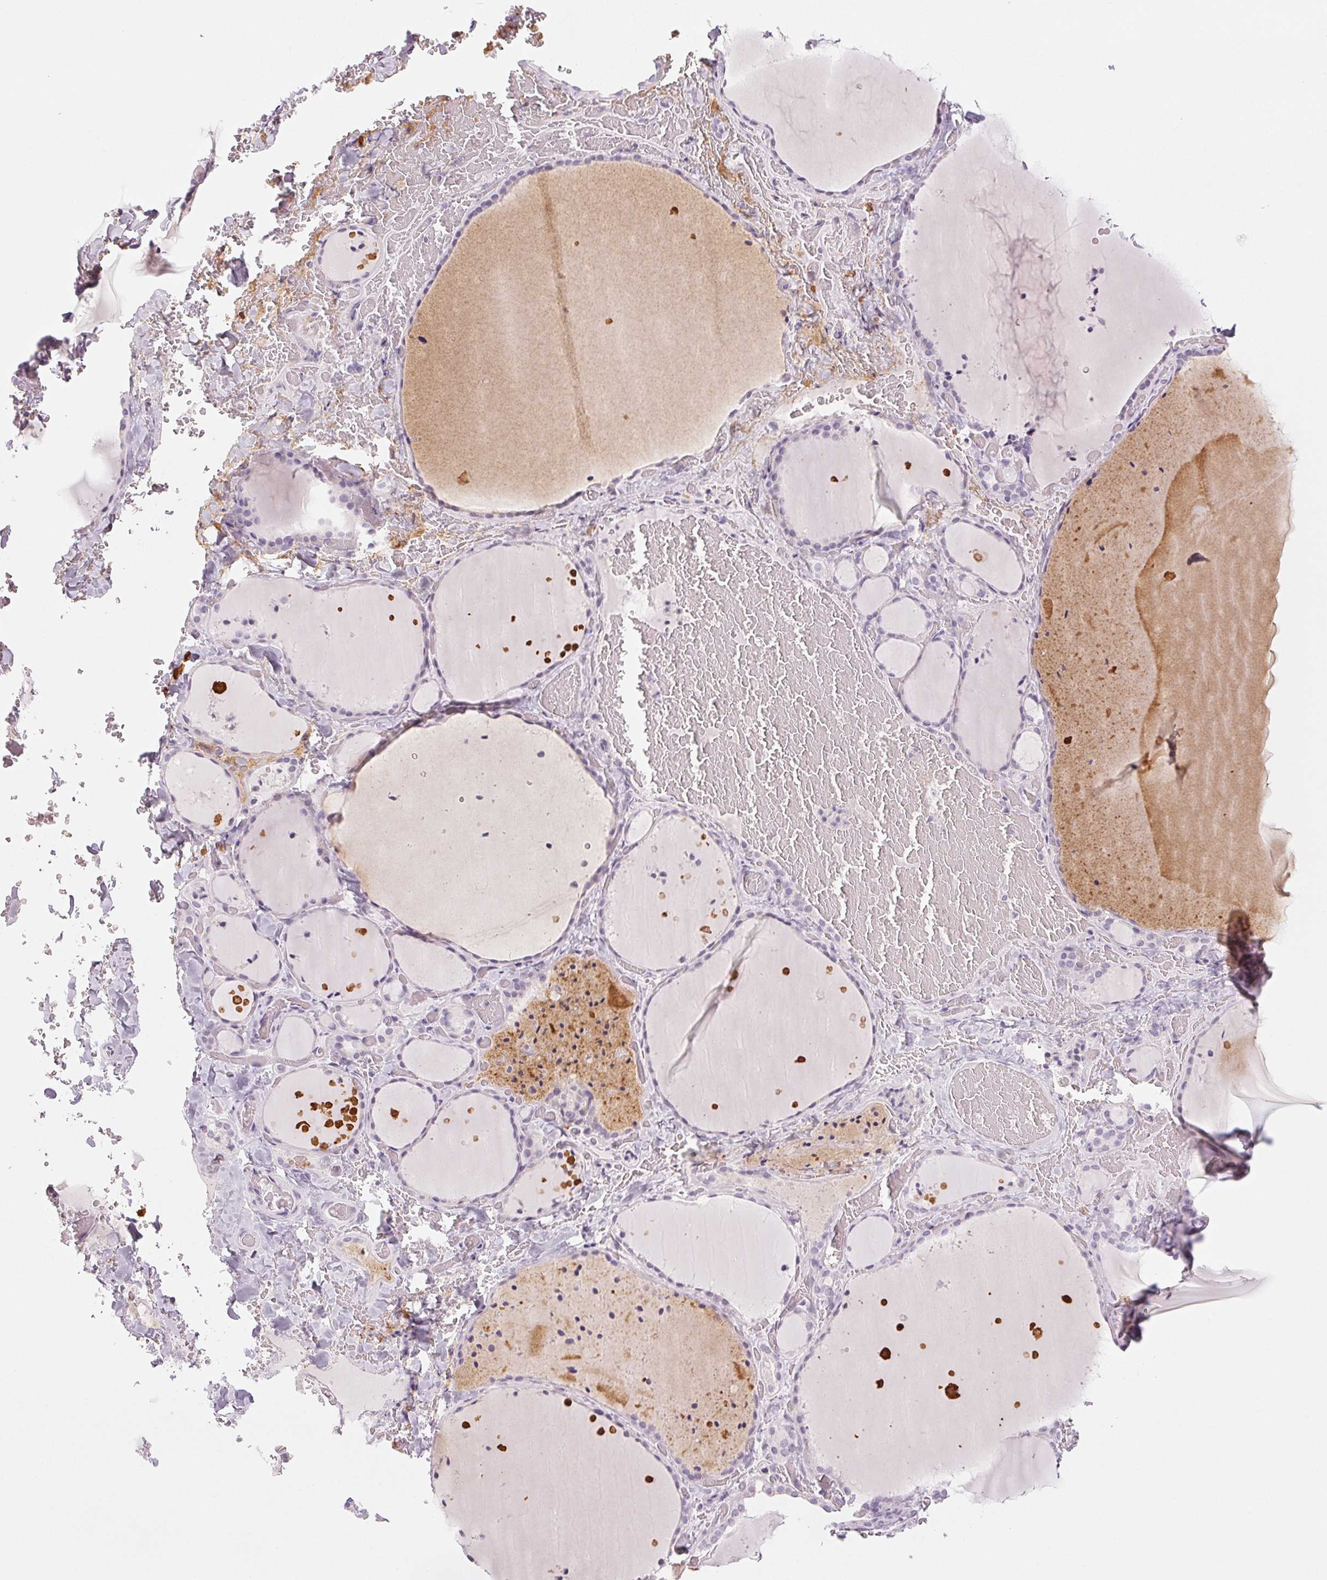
{"staining": {"intensity": "negative", "quantity": "none", "location": "none"}, "tissue": "thyroid gland", "cell_type": "Glandular cells", "image_type": "normal", "snomed": [{"axis": "morphology", "description": "Normal tissue, NOS"}, {"axis": "topography", "description": "Thyroid gland"}], "caption": "Image shows no significant protein positivity in glandular cells of normal thyroid gland. The staining is performed using DAB brown chromogen with nuclei counter-stained in using hematoxylin.", "gene": "EHHADH", "patient": {"sex": "female", "age": 36}}